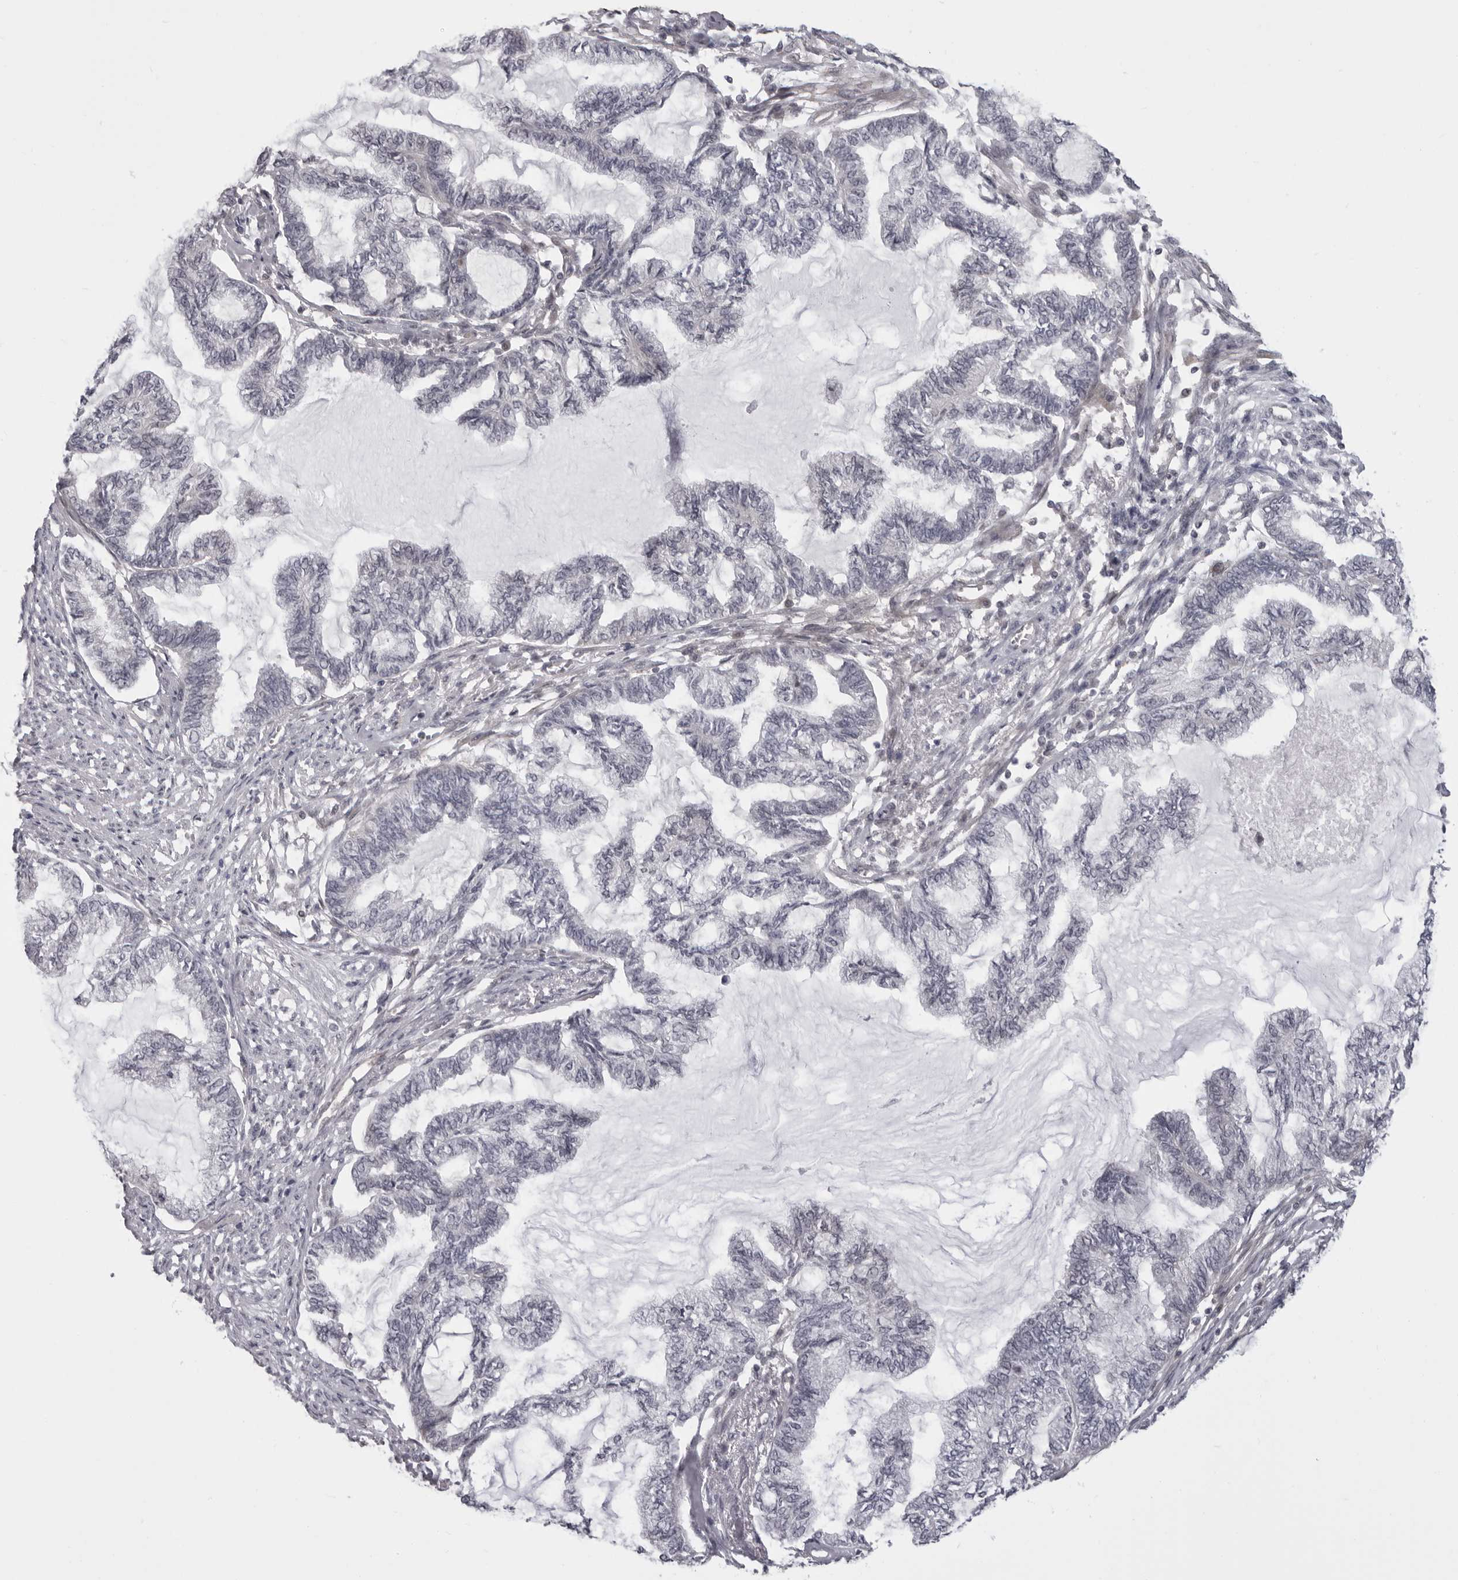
{"staining": {"intensity": "negative", "quantity": "none", "location": "none"}, "tissue": "endometrial cancer", "cell_type": "Tumor cells", "image_type": "cancer", "snomed": [{"axis": "morphology", "description": "Adenocarcinoma, NOS"}, {"axis": "topography", "description": "Endometrium"}], "caption": "The histopathology image exhibits no staining of tumor cells in adenocarcinoma (endometrial).", "gene": "MAPK12", "patient": {"sex": "female", "age": 86}}